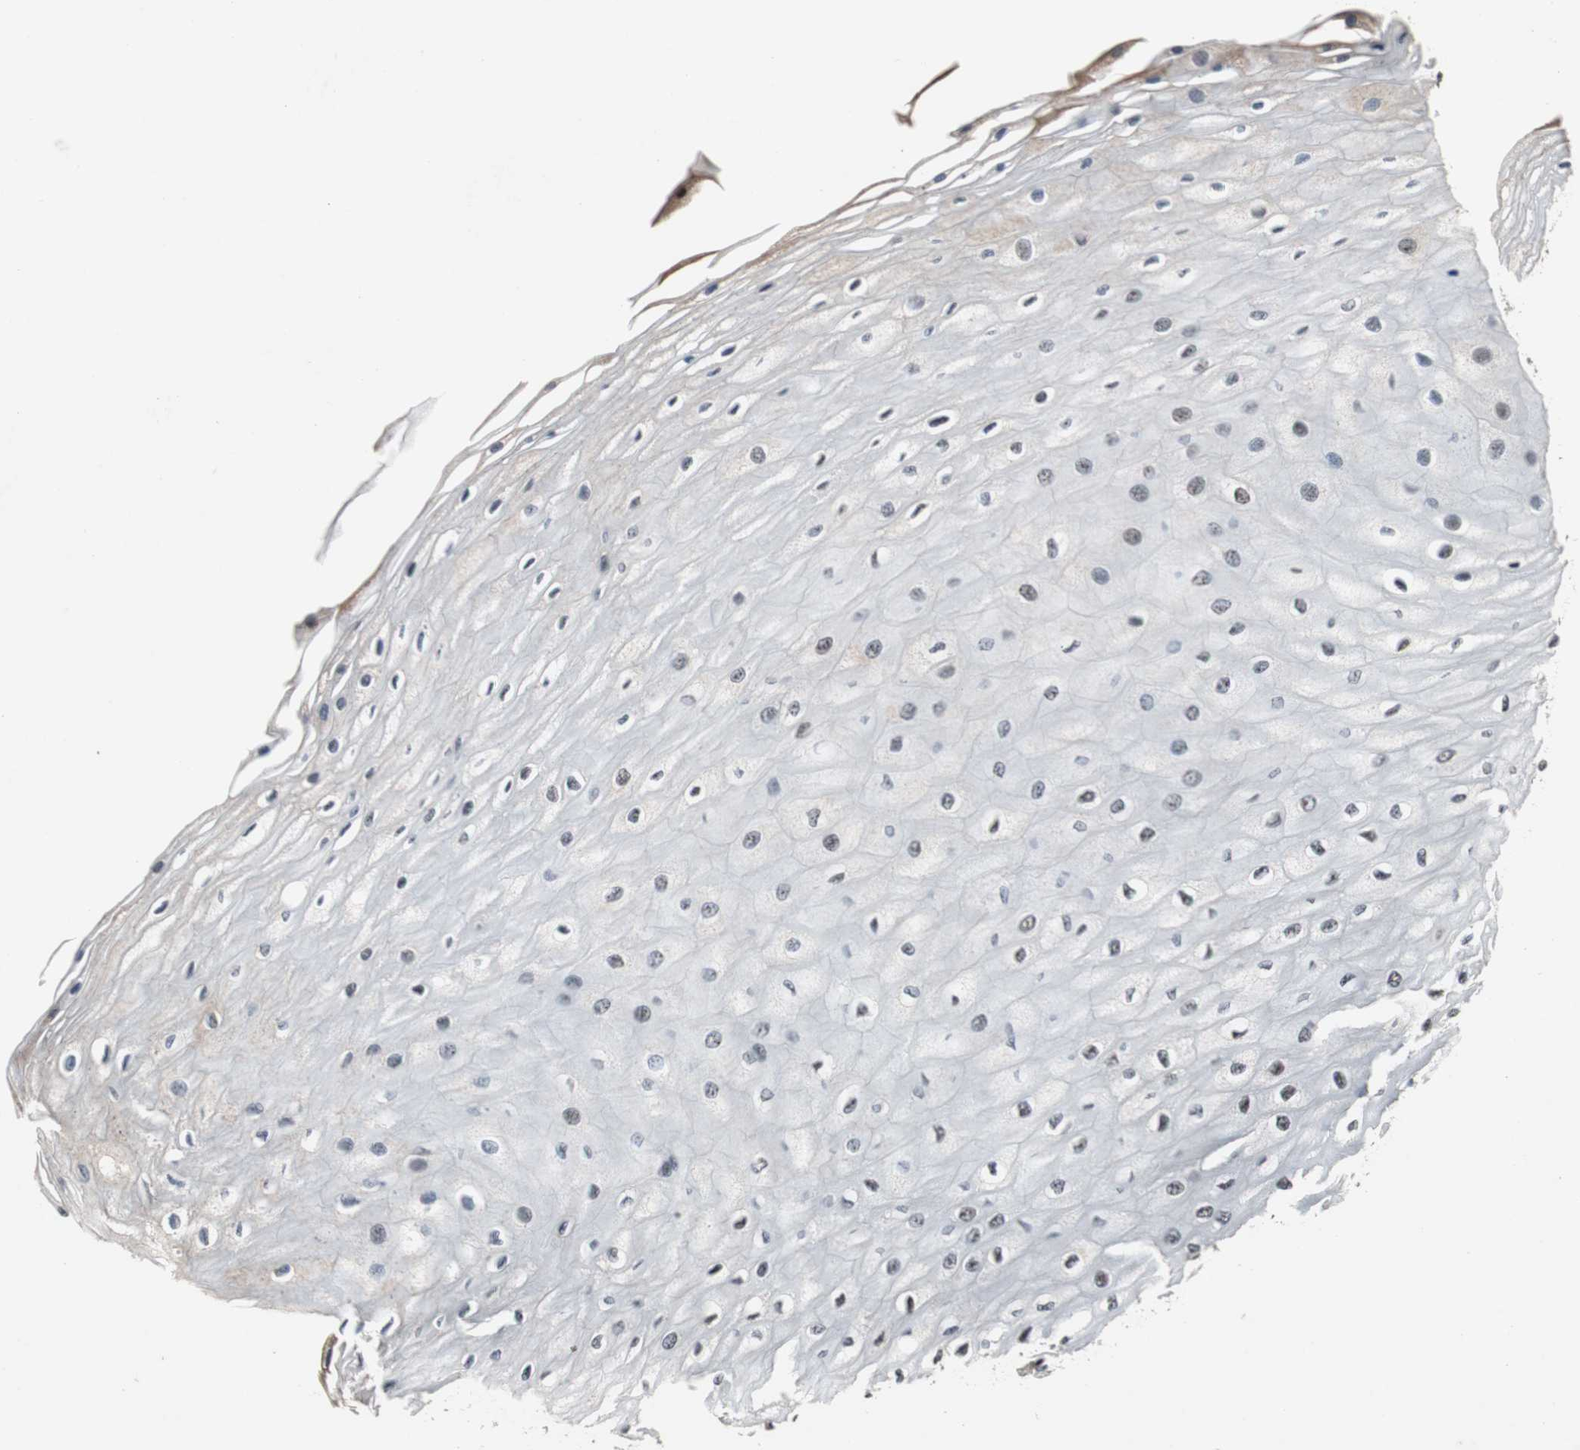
{"staining": {"intensity": "moderate", "quantity": "25%-75%", "location": "nuclear"}, "tissue": "esophagus", "cell_type": "Squamous epithelial cells", "image_type": "normal", "snomed": [{"axis": "morphology", "description": "Normal tissue, NOS"}, {"axis": "morphology", "description": "Squamous cell carcinoma, NOS"}, {"axis": "topography", "description": "Esophagus"}], "caption": "About 25%-75% of squamous epithelial cells in unremarkable esophagus reveal moderate nuclear protein staining as visualized by brown immunohistochemical staining.", "gene": "USP28", "patient": {"sex": "male", "age": 65}}